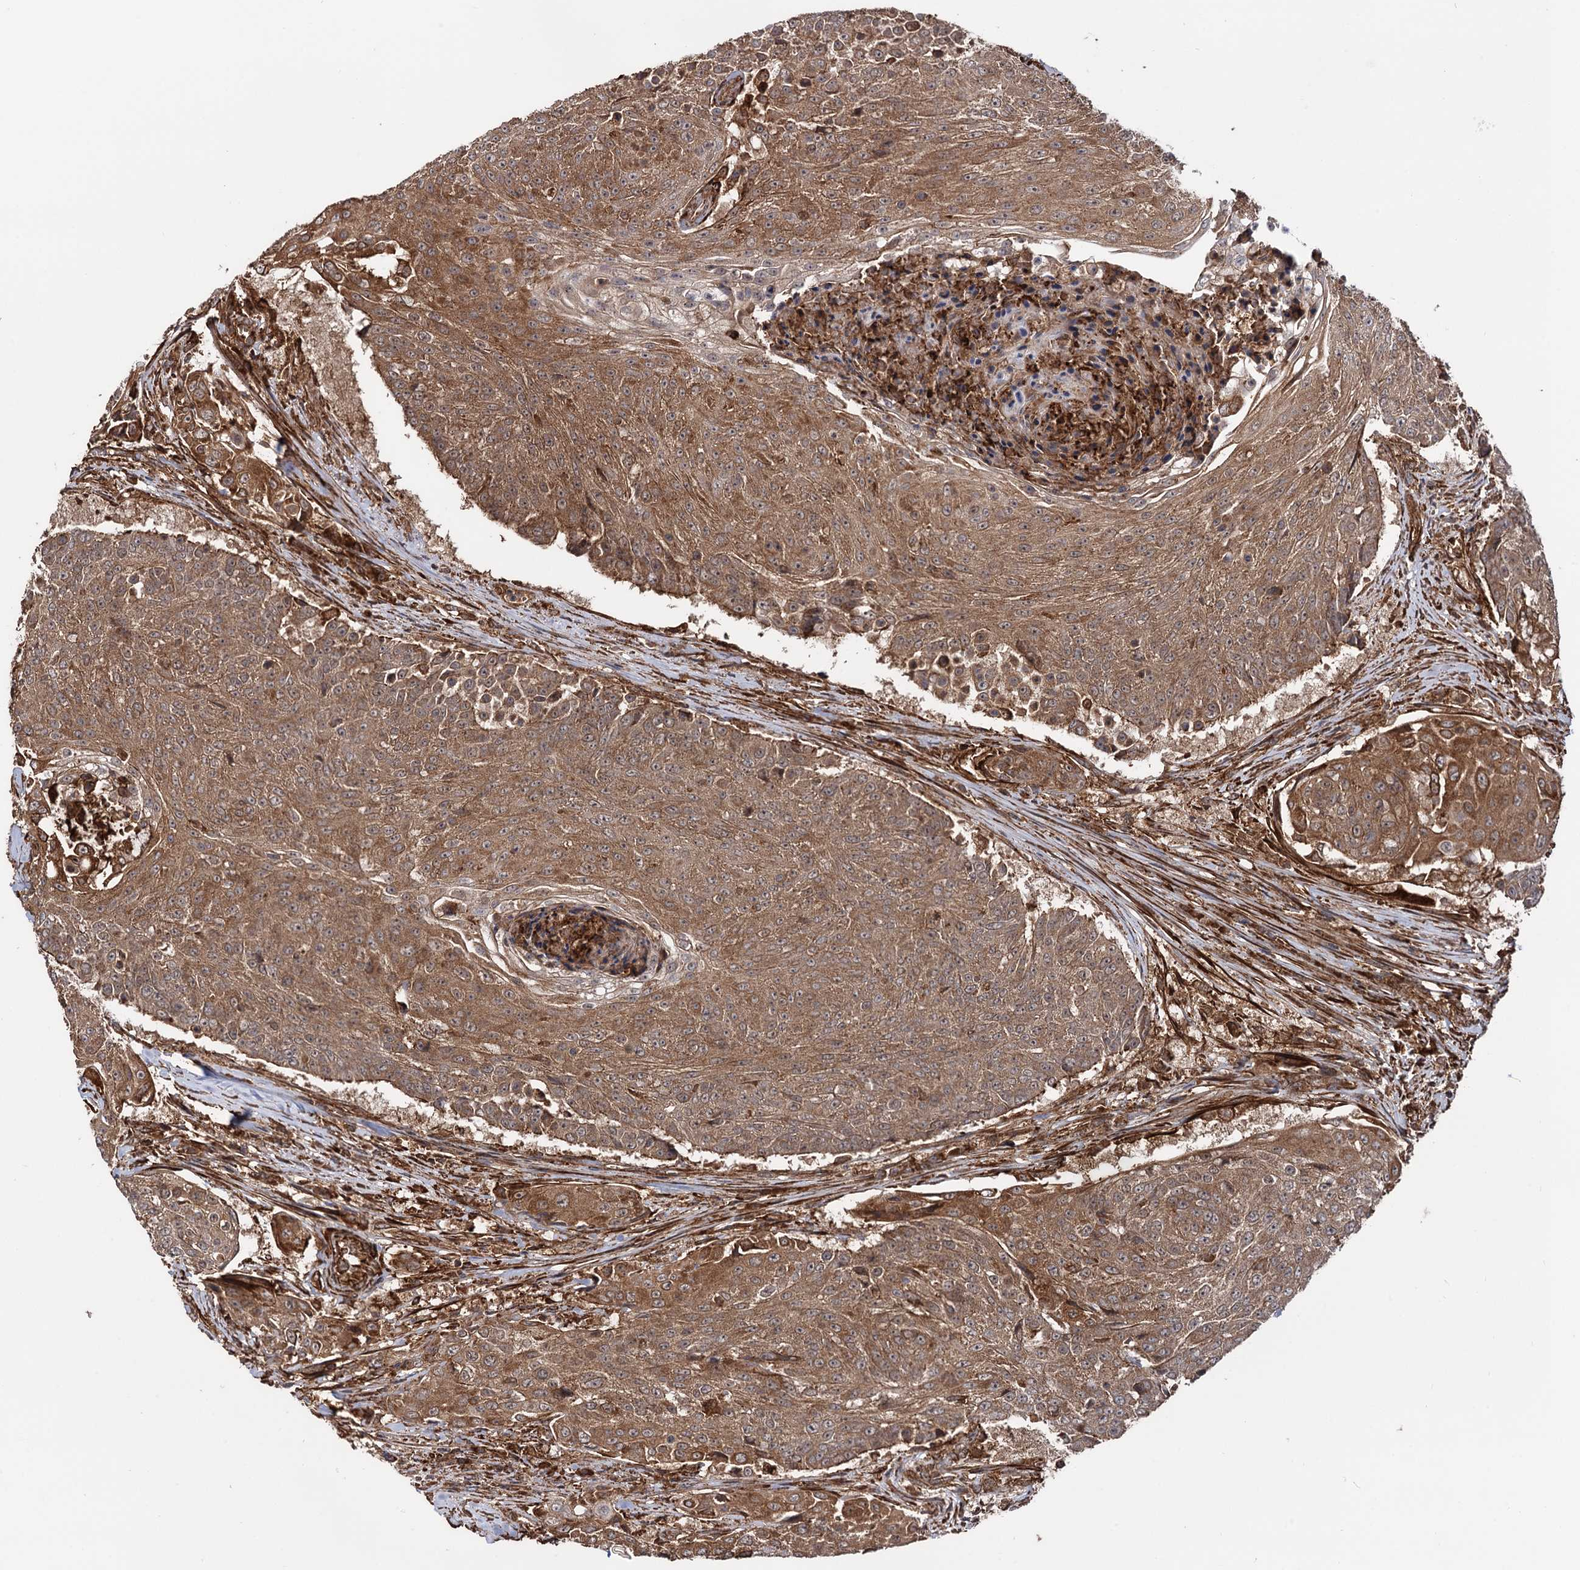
{"staining": {"intensity": "moderate", "quantity": ">75%", "location": "cytoplasmic/membranous"}, "tissue": "urothelial cancer", "cell_type": "Tumor cells", "image_type": "cancer", "snomed": [{"axis": "morphology", "description": "Urothelial carcinoma, High grade"}, {"axis": "topography", "description": "Urinary bladder"}], "caption": "Immunohistochemistry of human urothelial cancer exhibits medium levels of moderate cytoplasmic/membranous positivity in approximately >75% of tumor cells.", "gene": "ATP8B4", "patient": {"sex": "female", "age": 63}}